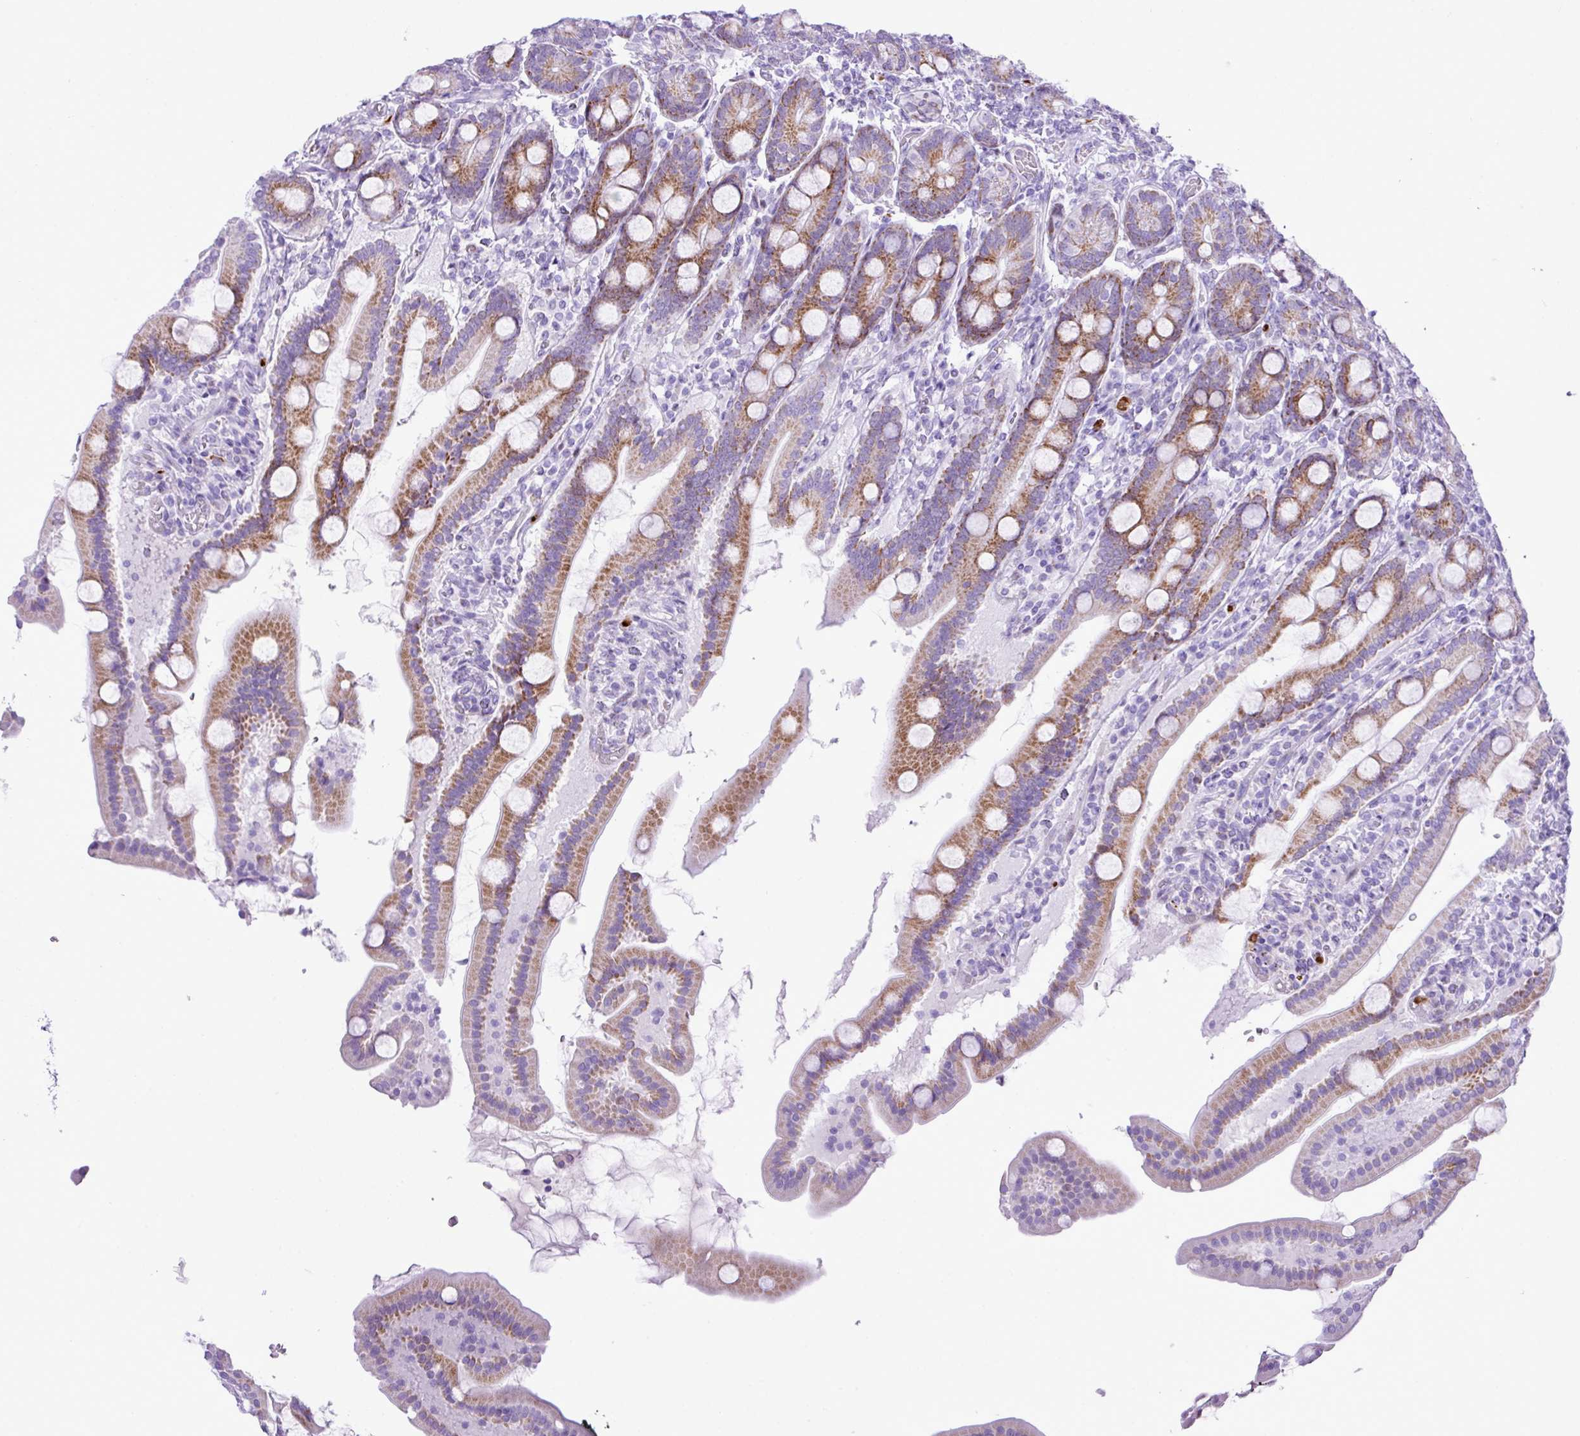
{"staining": {"intensity": "moderate", "quantity": ">75%", "location": "cytoplasmic/membranous"}, "tissue": "duodenum", "cell_type": "Glandular cells", "image_type": "normal", "snomed": [{"axis": "morphology", "description": "Normal tissue, NOS"}, {"axis": "topography", "description": "Duodenum"}], "caption": "A brown stain highlights moderate cytoplasmic/membranous expression of a protein in glandular cells of normal duodenum. (IHC, brightfield microscopy, high magnification).", "gene": "RCAN2", "patient": {"sex": "male", "age": 55}}